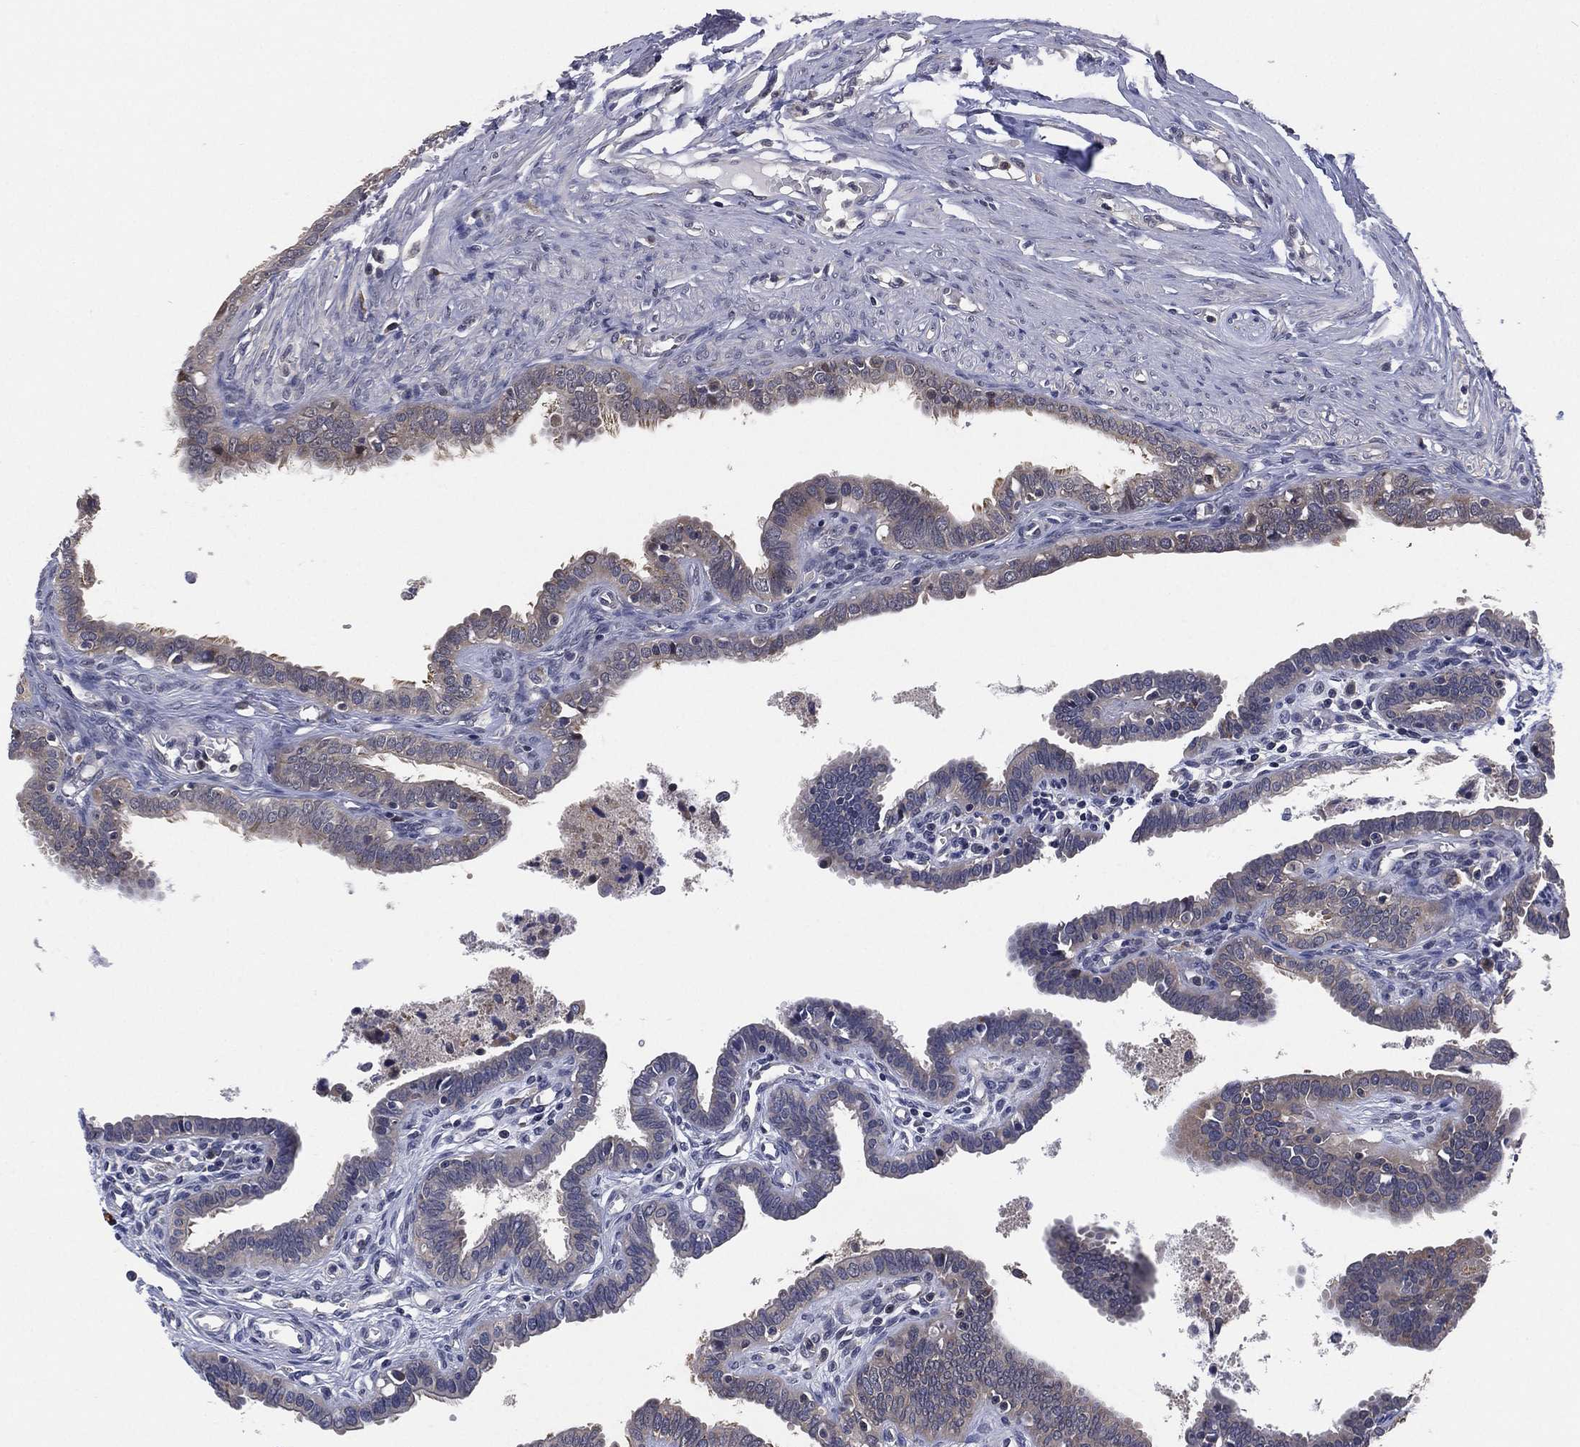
{"staining": {"intensity": "moderate", "quantity": "<25%", "location": "cytoplasmic/membranous"}, "tissue": "fallopian tube", "cell_type": "Glandular cells", "image_type": "normal", "snomed": [{"axis": "morphology", "description": "Normal tissue, NOS"}, {"axis": "morphology", "description": "Carcinoma, endometroid"}, {"axis": "topography", "description": "Fallopian tube"}, {"axis": "topography", "description": "Ovary"}], "caption": "A photomicrograph of fallopian tube stained for a protein displays moderate cytoplasmic/membranous brown staining in glandular cells.", "gene": "SELENOO", "patient": {"sex": "female", "age": 42}}